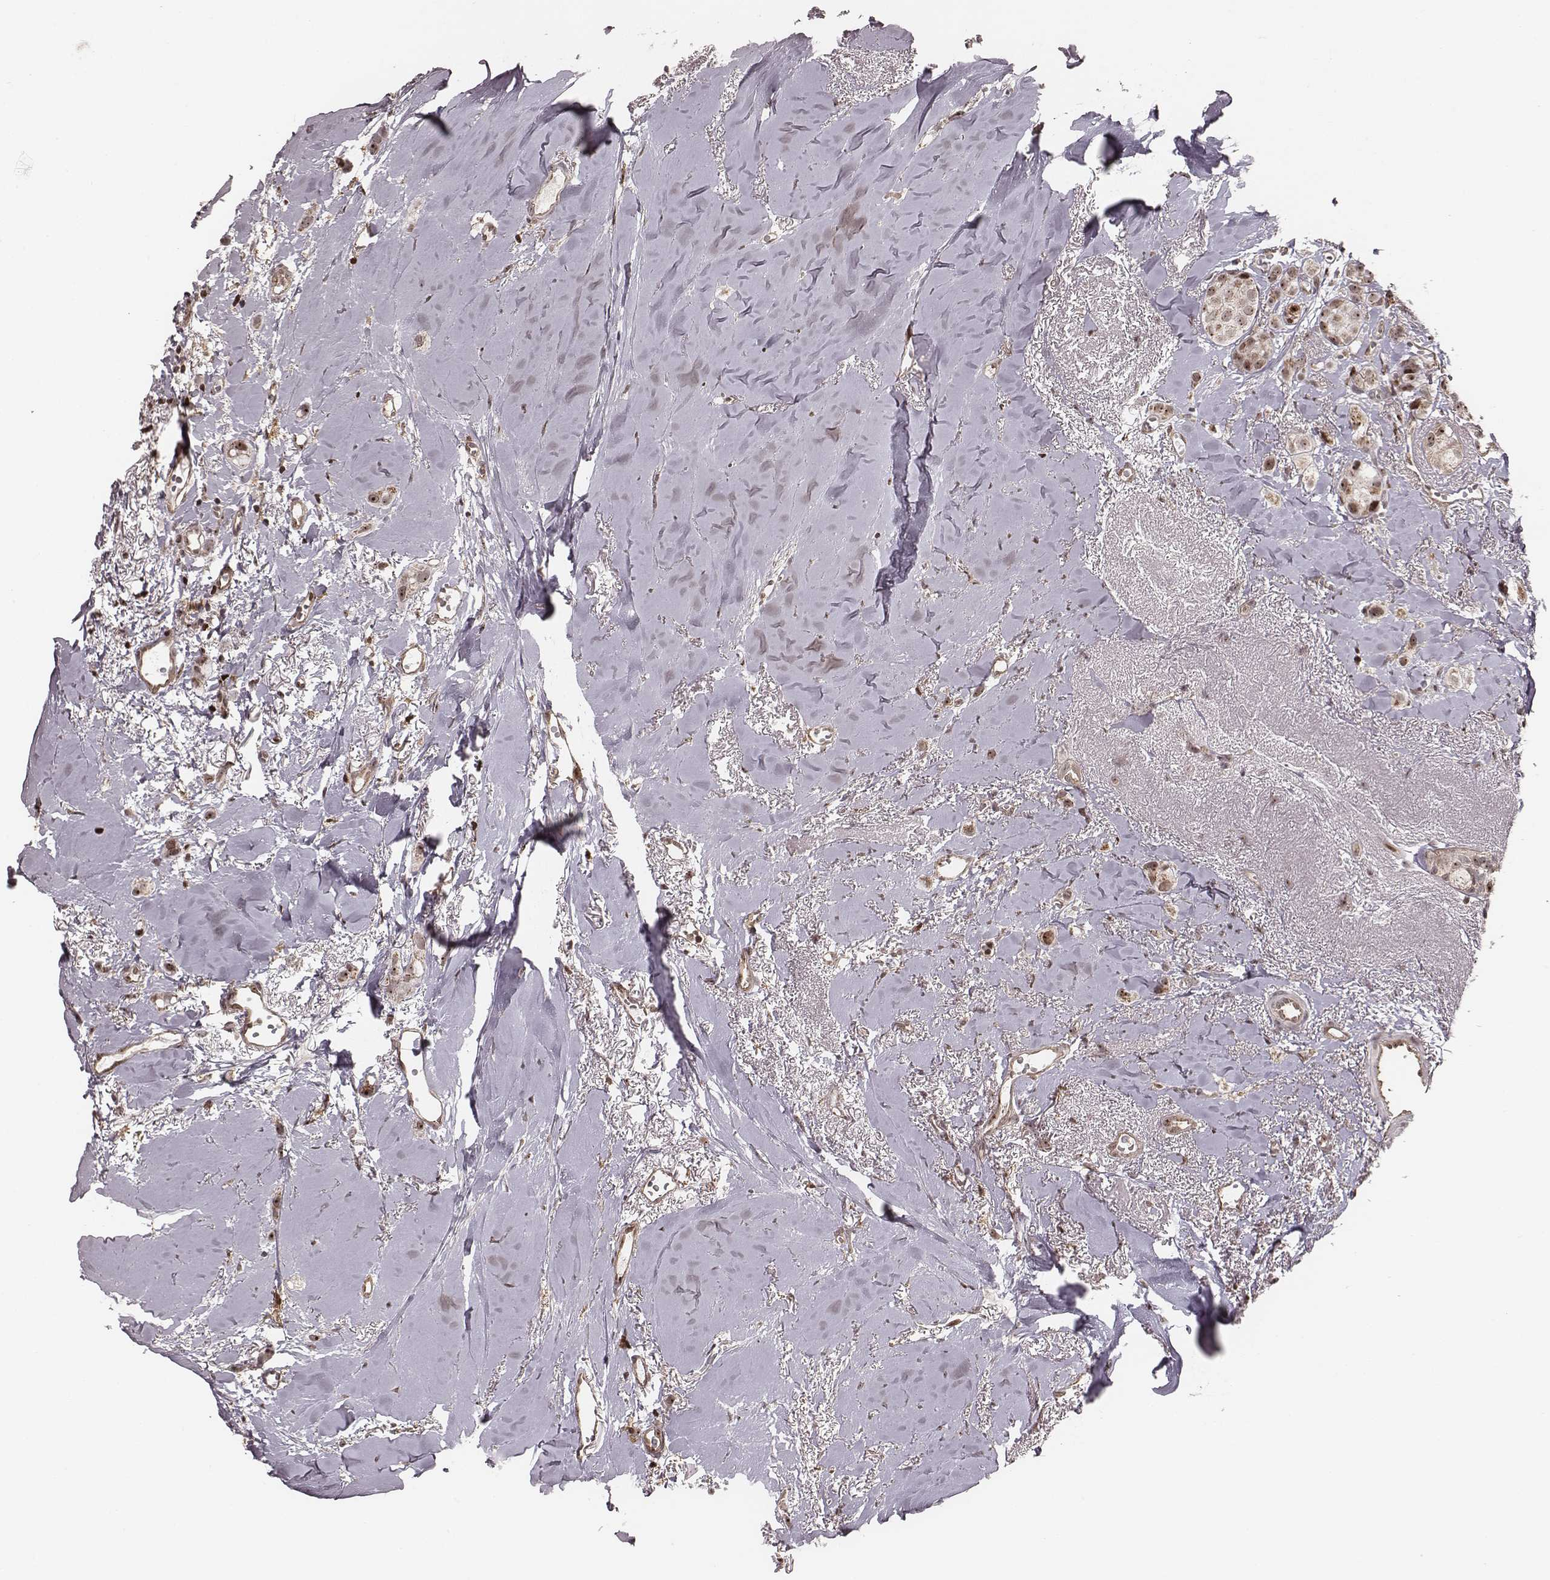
{"staining": {"intensity": "weak", "quantity": ">75%", "location": "cytoplasmic/membranous,nuclear"}, "tissue": "breast cancer", "cell_type": "Tumor cells", "image_type": "cancer", "snomed": [{"axis": "morphology", "description": "Duct carcinoma"}, {"axis": "topography", "description": "Breast"}], "caption": "About >75% of tumor cells in invasive ductal carcinoma (breast) reveal weak cytoplasmic/membranous and nuclear protein staining as visualized by brown immunohistochemical staining.", "gene": "VRK3", "patient": {"sex": "female", "age": 85}}